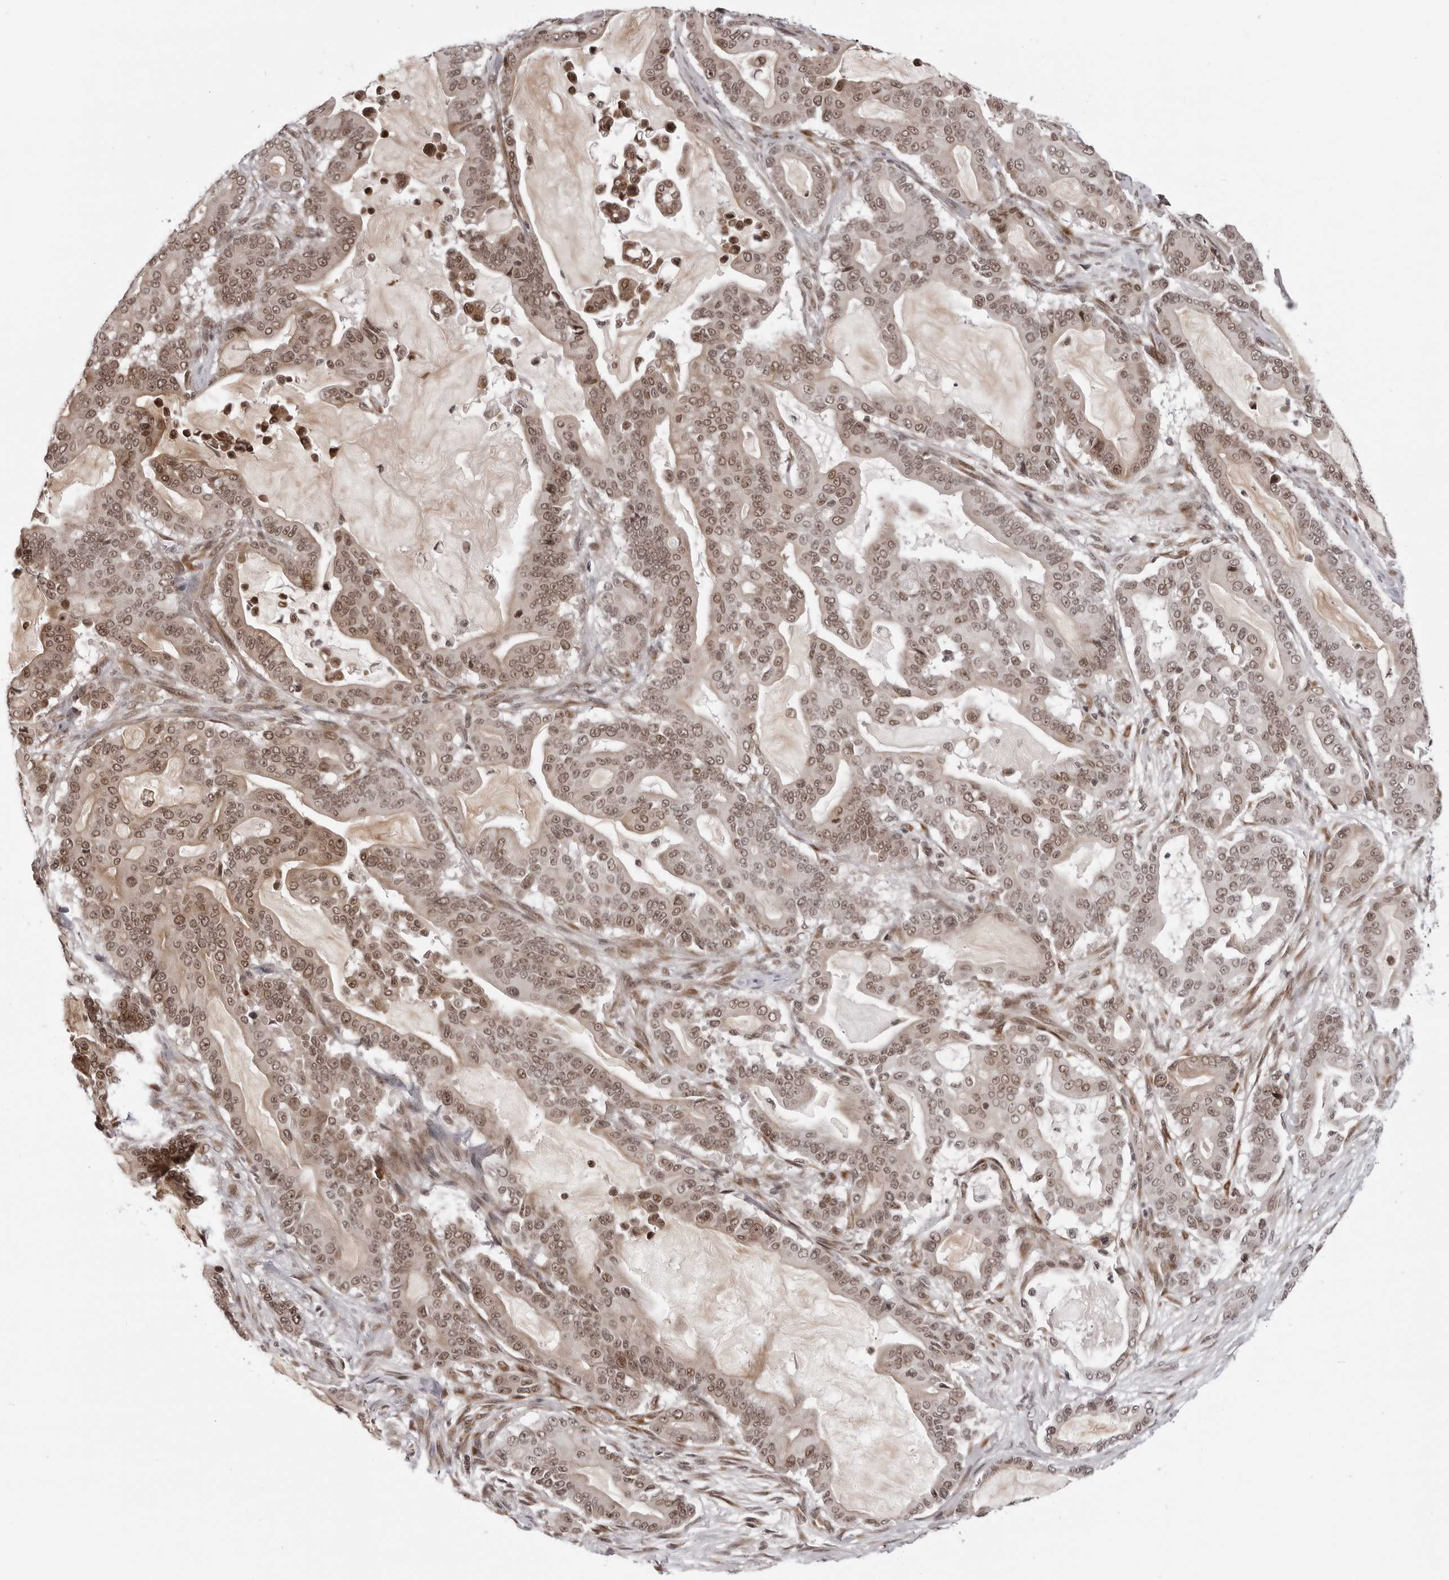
{"staining": {"intensity": "moderate", "quantity": ">75%", "location": "nuclear"}, "tissue": "pancreatic cancer", "cell_type": "Tumor cells", "image_type": "cancer", "snomed": [{"axis": "morphology", "description": "Adenocarcinoma, NOS"}, {"axis": "topography", "description": "Pancreas"}], "caption": "An immunohistochemistry (IHC) micrograph of tumor tissue is shown. Protein staining in brown labels moderate nuclear positivity in pancreatic cancer (adenocarcinoma) within tumor cells.", "gene": "PHF3", "patient": {"sex": "male", "age": 63}}